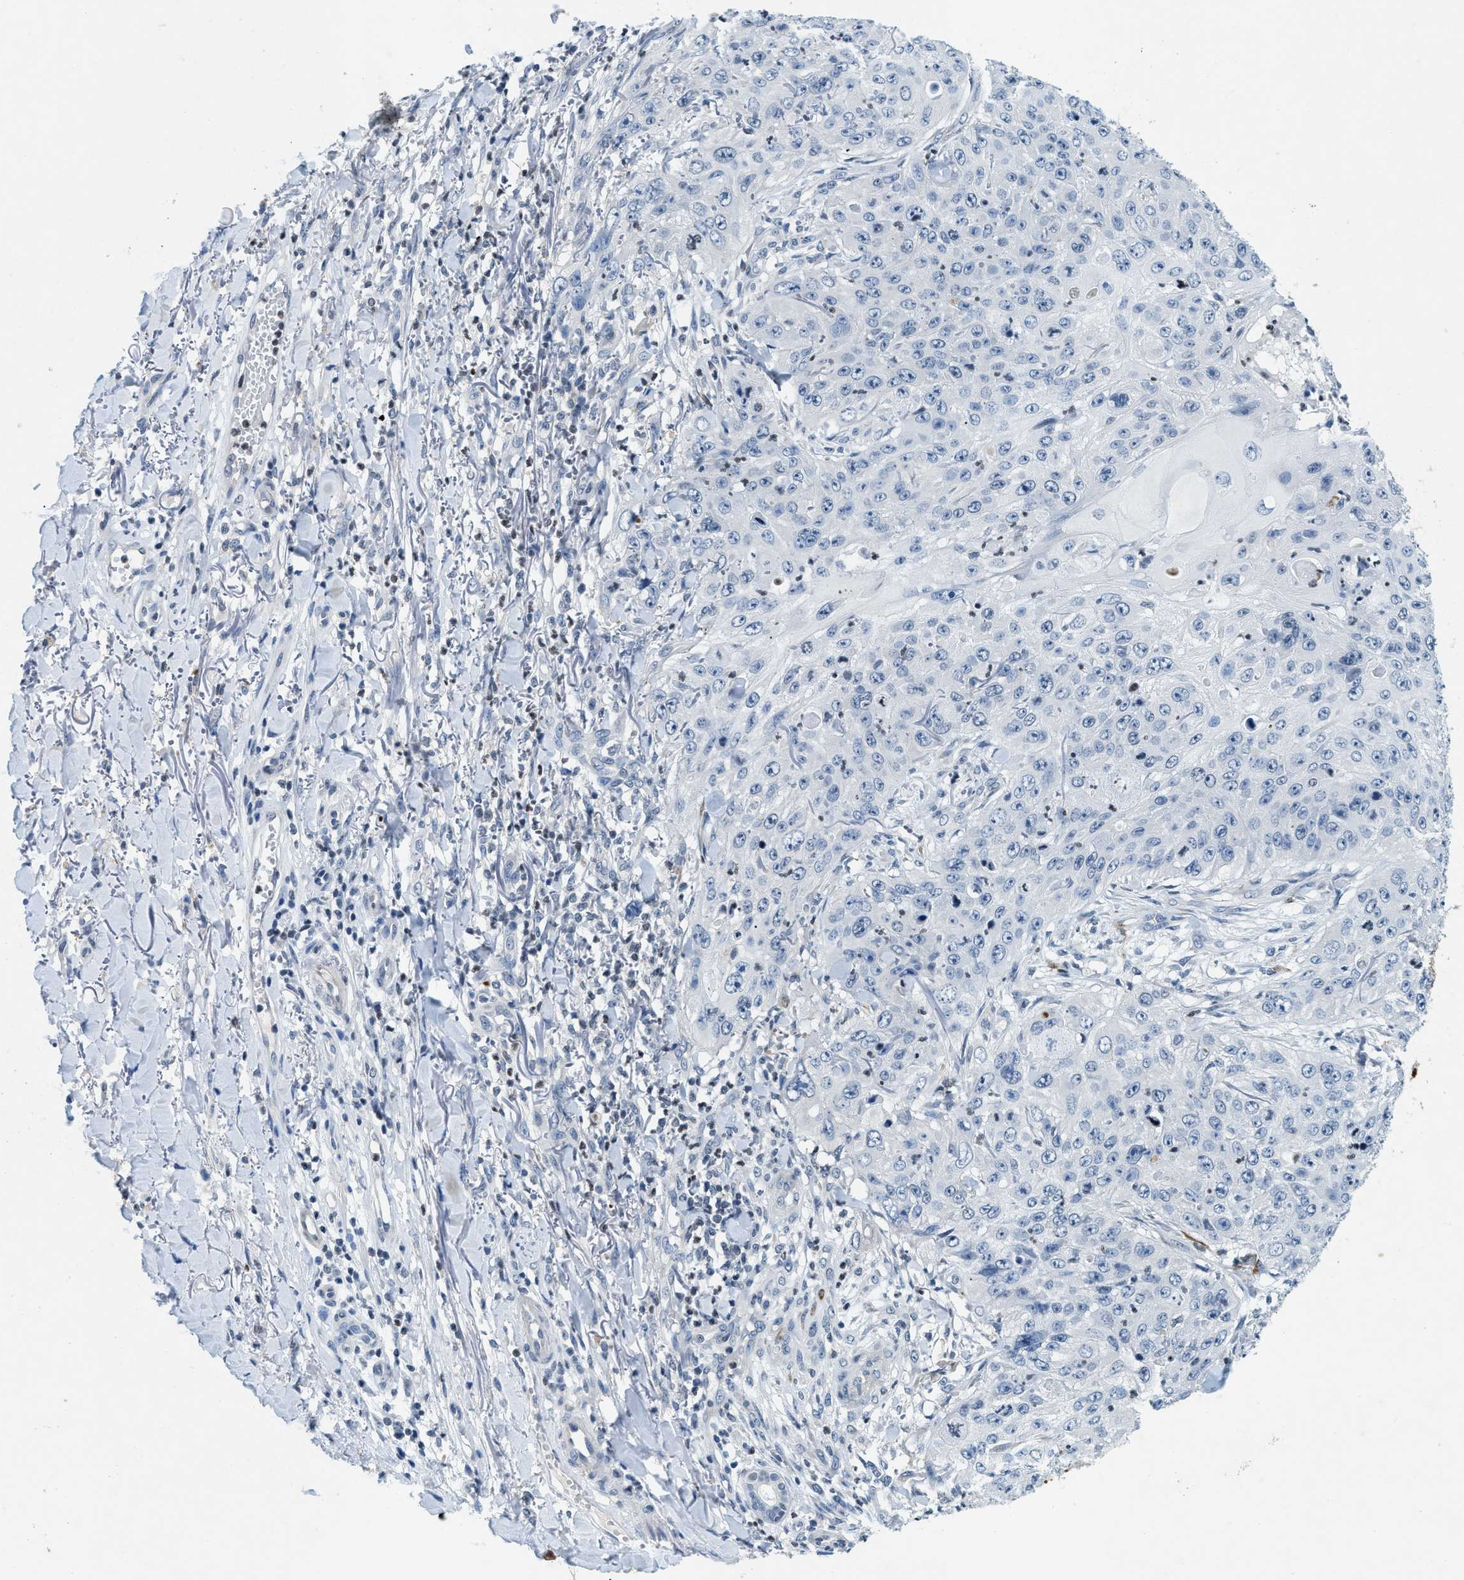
{"staining": {"intensity": "negative", "quantity": "none", "location": "none"}, "tissue": "skin cancer", "cell_type": "Tumor cells", "image_type": "cancer", "snomed": [{"axis": "morphology", "description": "Squamous cell carcinoma, NOS"}, {"axis": "topography", "description": "Skin"}], "caption": "An image of human skin squamous cell carcinoma is negative for staining in tumor cells.", "gene": "UVRAG", "patient": {"sex": "female", "age": 80}}